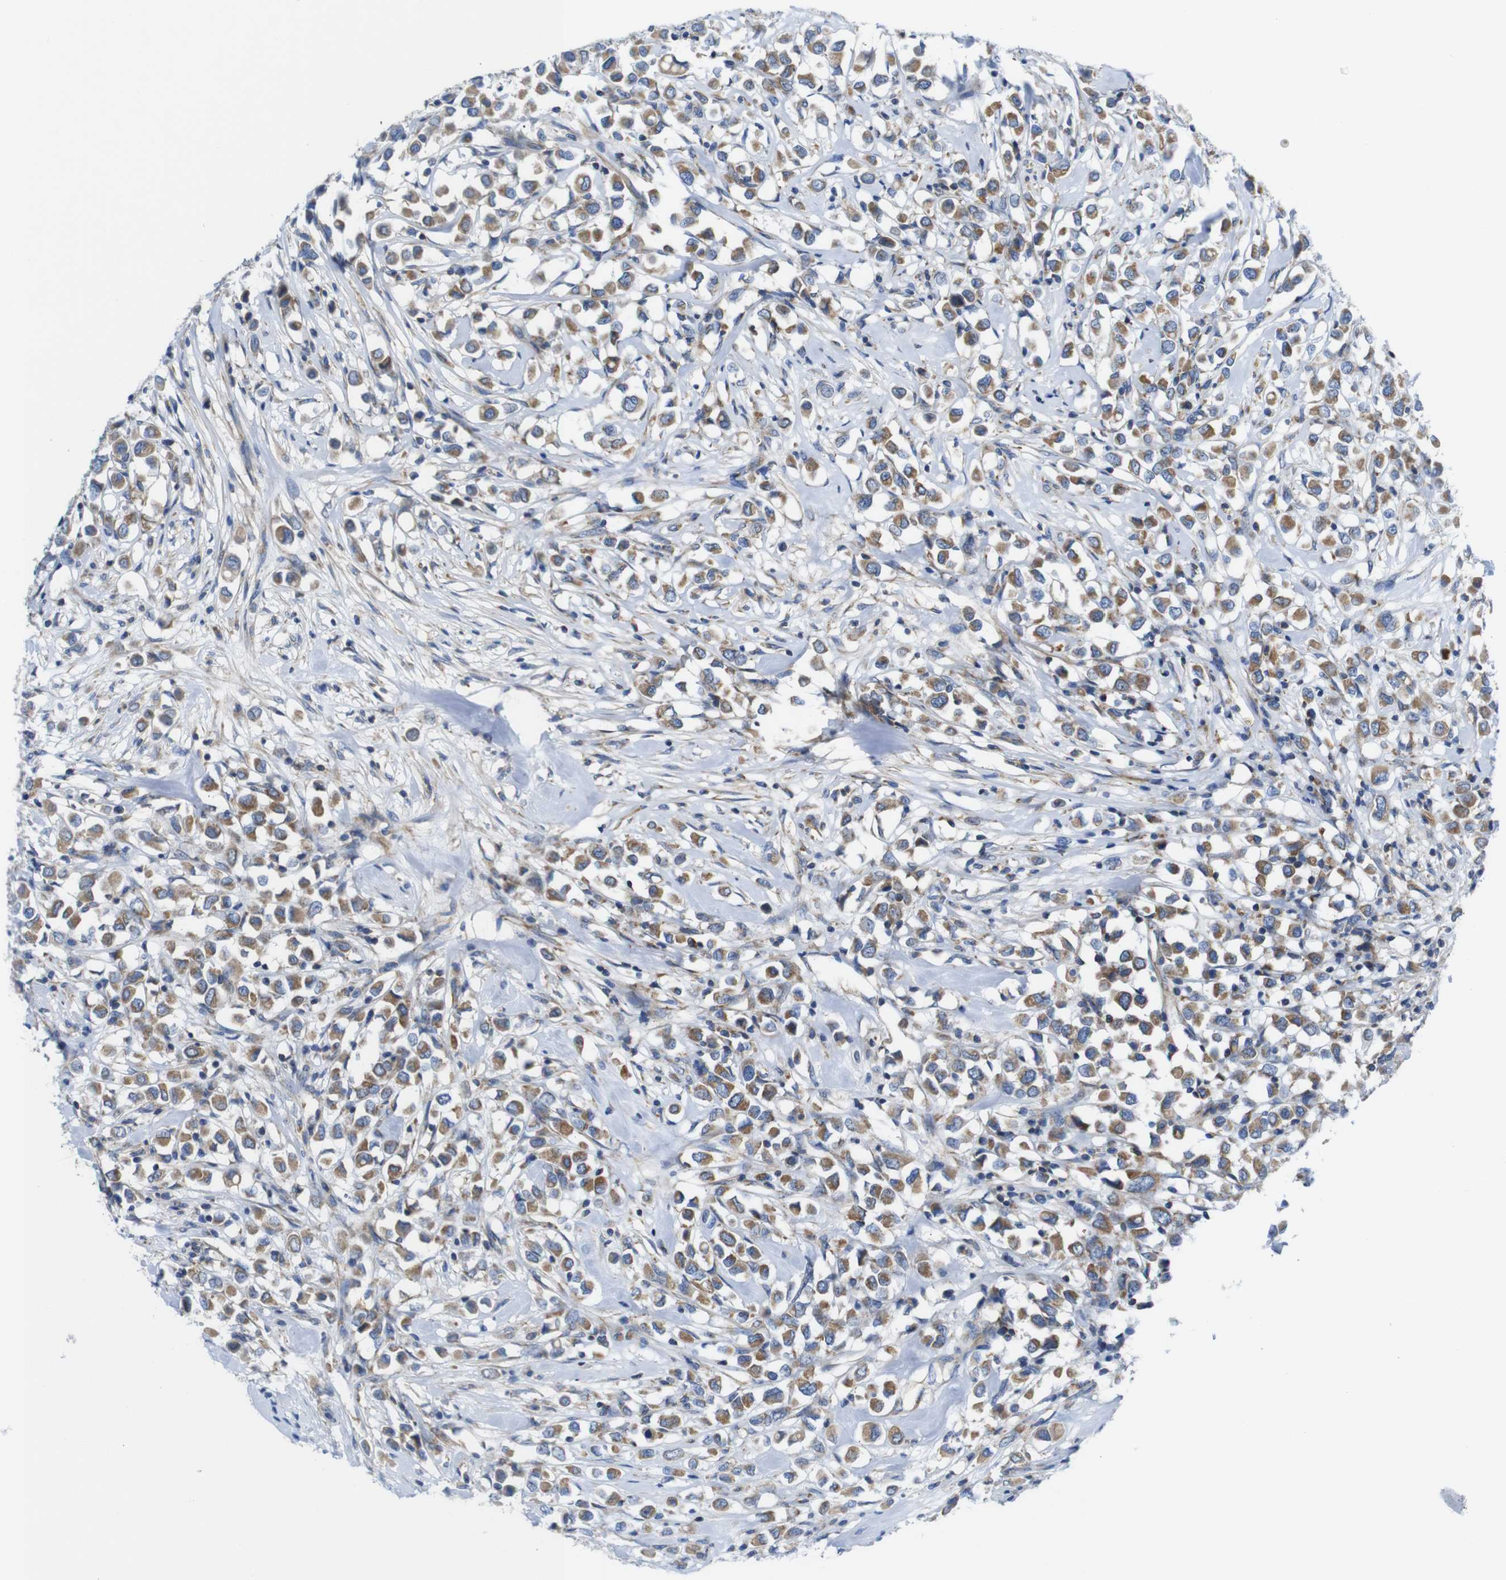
{"staining": {"intensity": "moderate", "quantity": ">75%", "location": "cytoplasmic/membranous"}, "tissue": "breast cancer", "cell_type": "Tumor cells", "image_type": "cancer", "snomed": [{"axis": "morphology", "description": "Duct carcinoma"}, {"axis": "topography", "description": "Breast"}], "caption": "Immunohistochemistry image of human breast cancer (infiltrating ductal carcinoma) stained for a protein (brown), which reveals medium levels of moderate cytoplasmic/membranous positivity in approximately >75% of tumor cells.", "gene": "PDCD1LG2", "patient": {"sex": "female", "age": 61}}